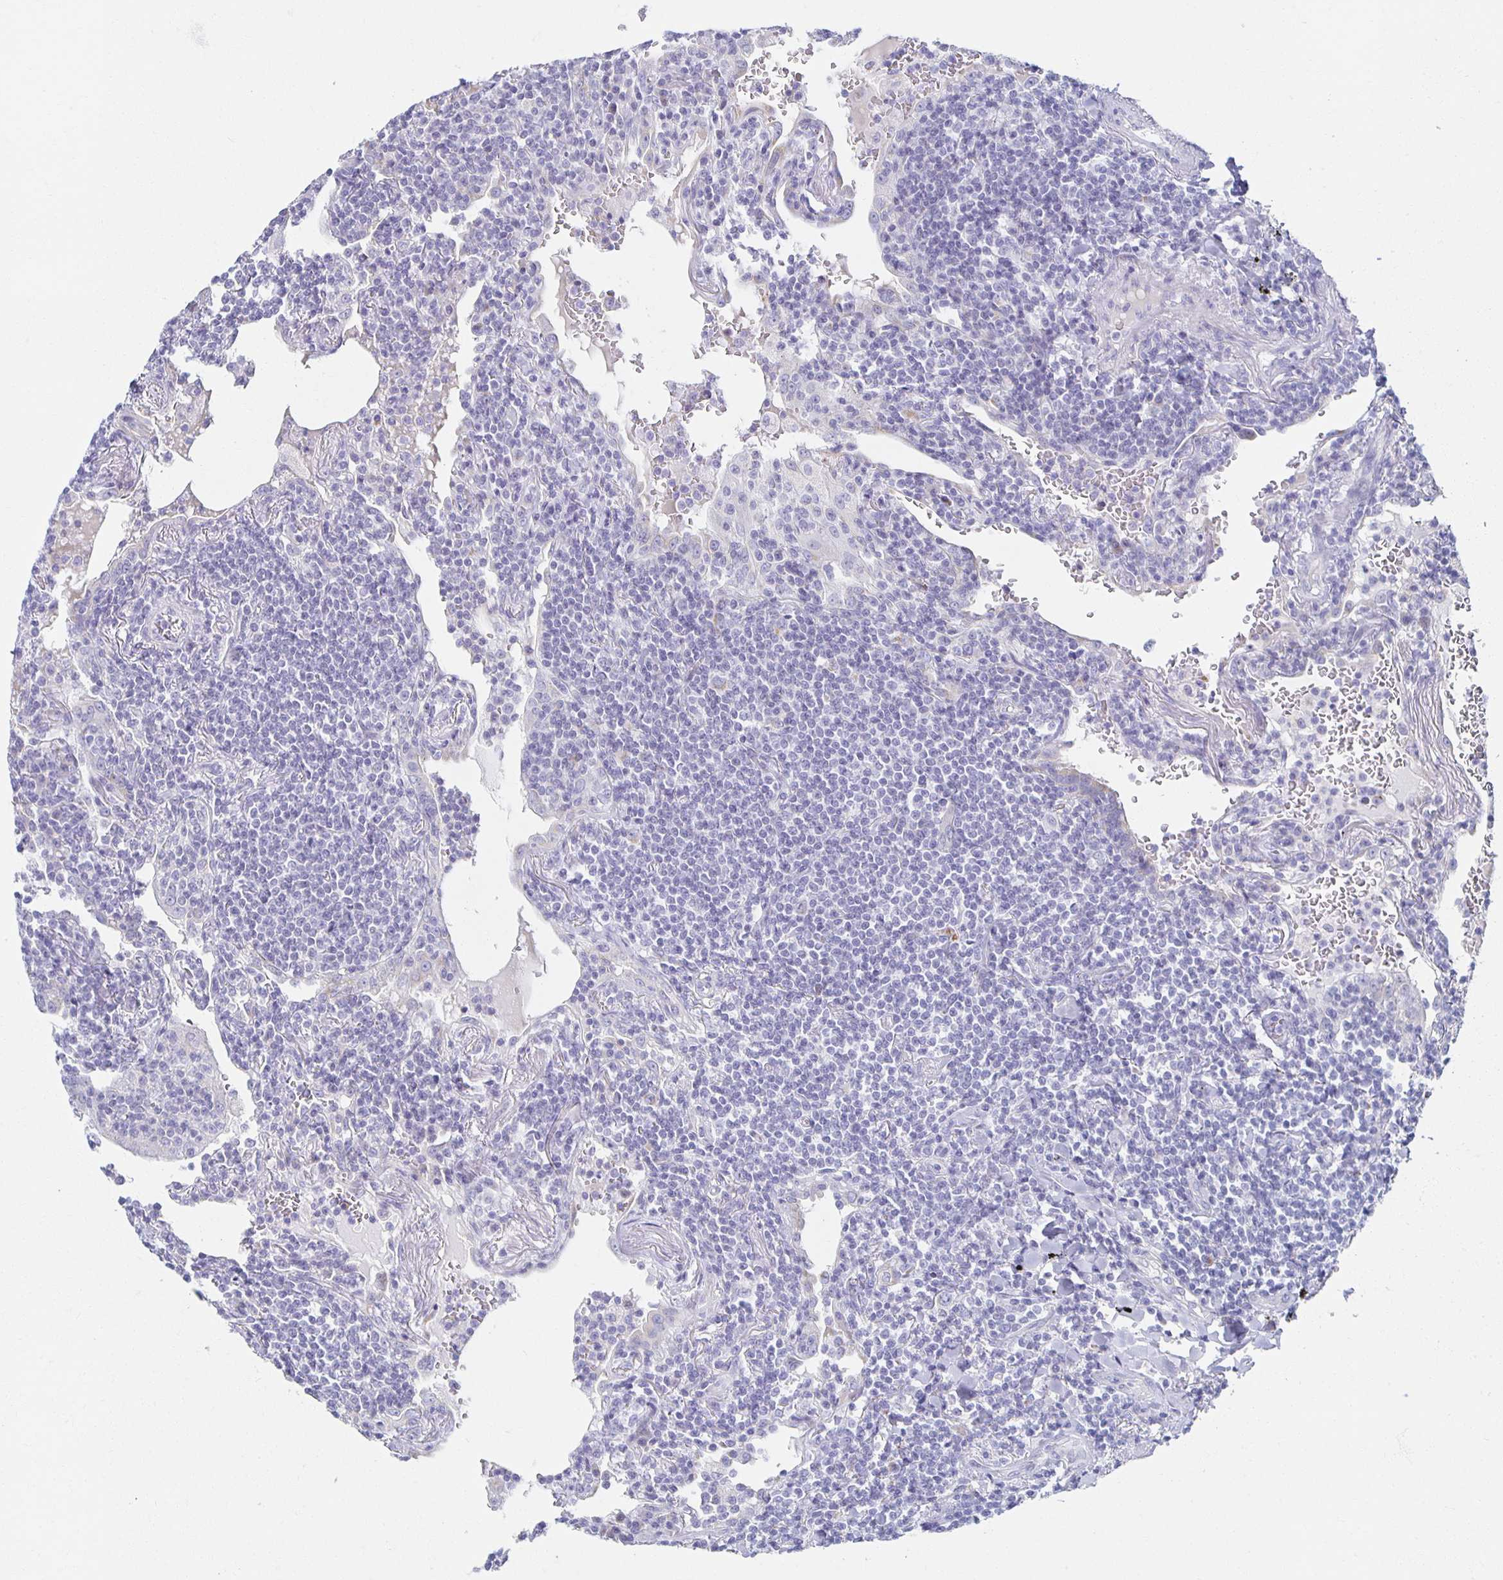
{"staining": {"intensity": "negative", "quantity": "none", "location": "none"}, "tissue": "lymphoma", "cell_type": "Tumor cells", "image_type": "cancer", "snomed": [{"axis": "morphology", "description": "Malignant lymphoma, non-Hodgkin's type, Low grade"}, {"axis": "topography", "description": "Lung"}], "caption": "Immunohistochemistry of human lymphoma reveals no staining in tumor cells.", "gene": "TEX44", "patient": {"sex": "female", "age": 71}}